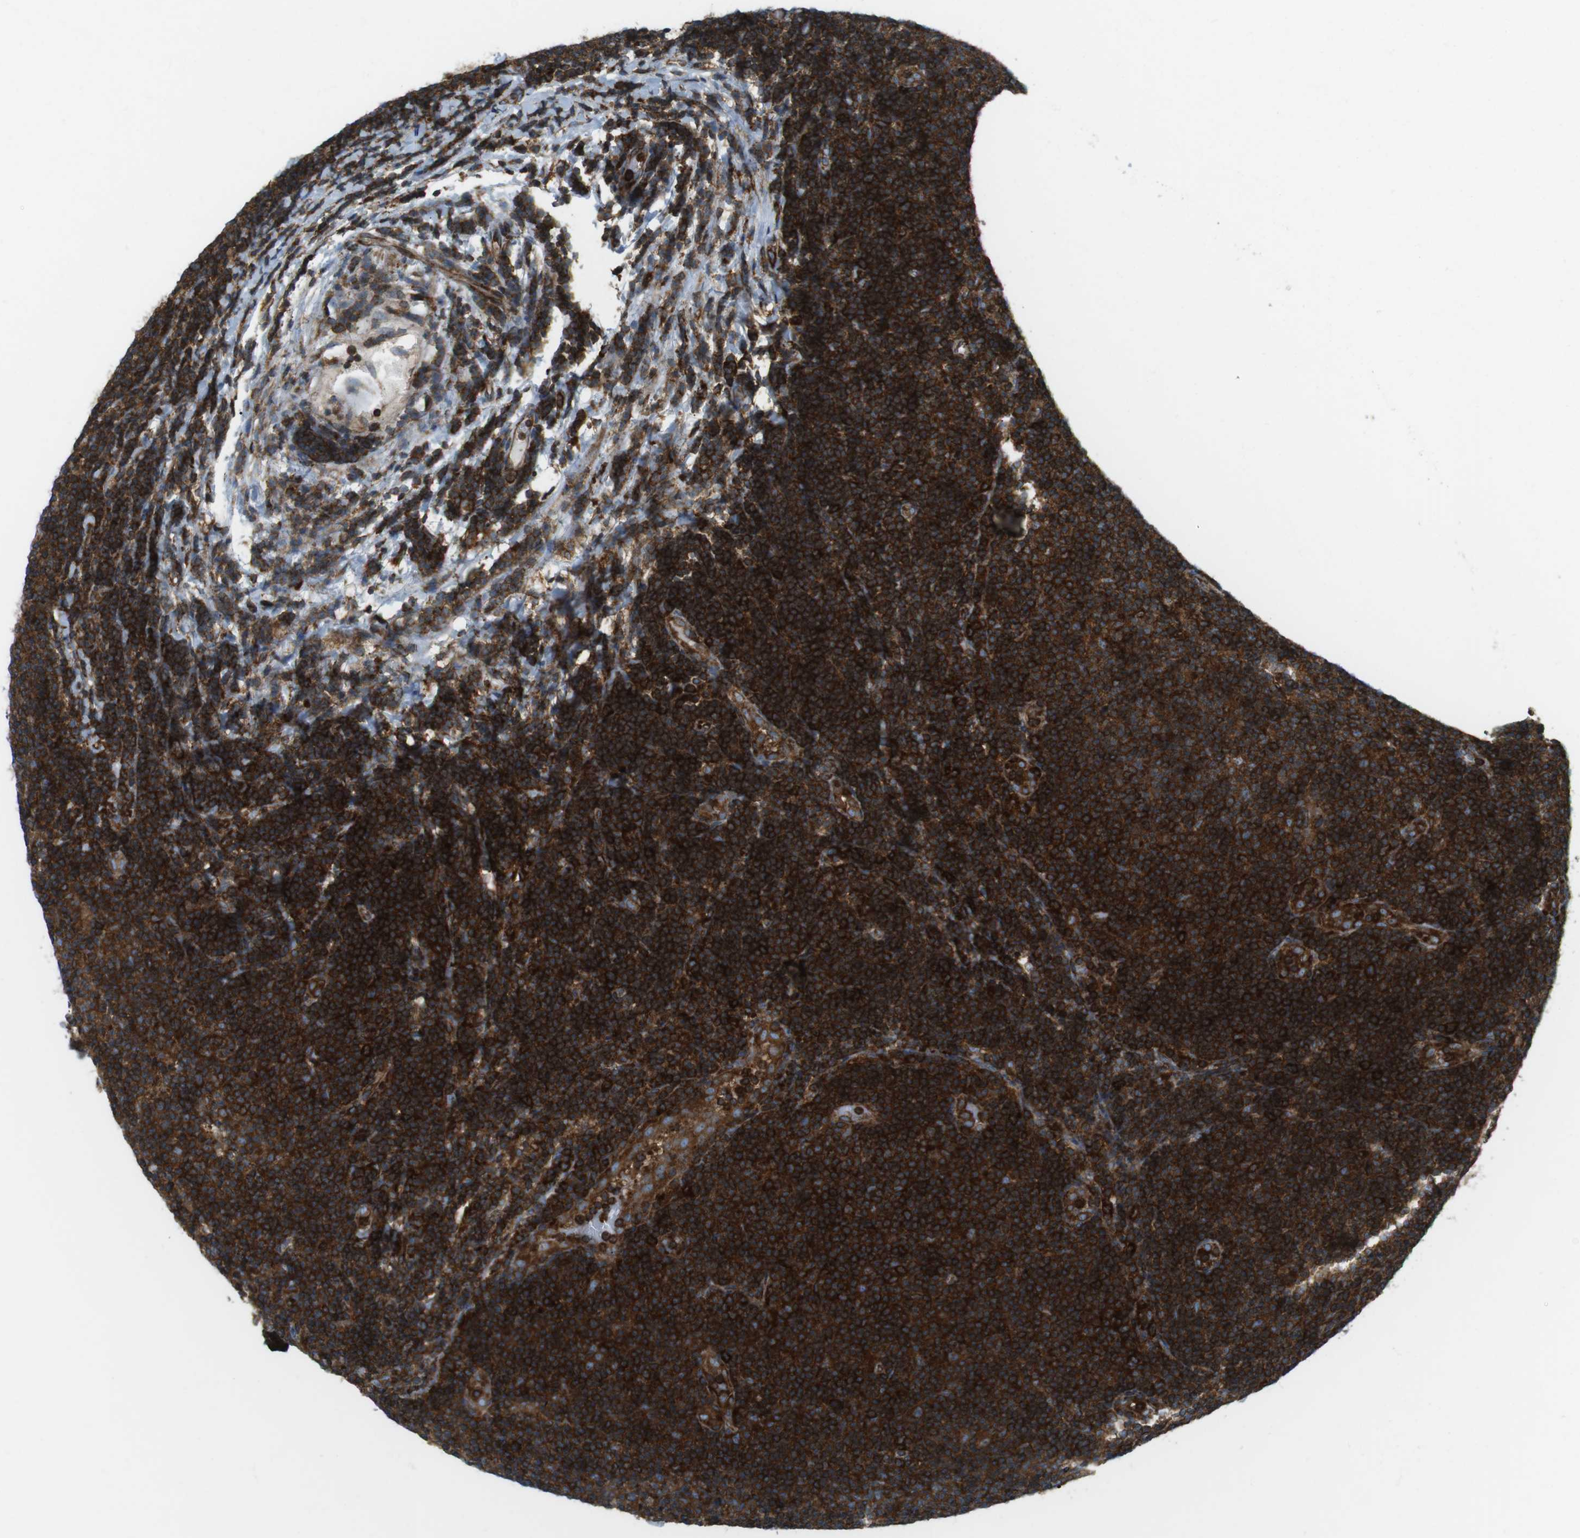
{"staining": {"intensity": "strong", "quantity": ">75%", "location": "cytoplasmic/membranous"}, "tissue": "lymphoma", "cell_type": "Tumor cells", "image_type": "cancer", "snomed": [{"axis": "morphology", "description": "Malignant lymphoma, non-Hodgkin's type, Low grade"}, {"axis": "topography", "description": "Lymph node"}], "caption": "A histopathology image of human lymphoma stained for a protein reveals strong cytoplasmic/membranous brown staining in tumor cells.", "gene": "FLII", "patient": {"sex": "male", "age": 83}}